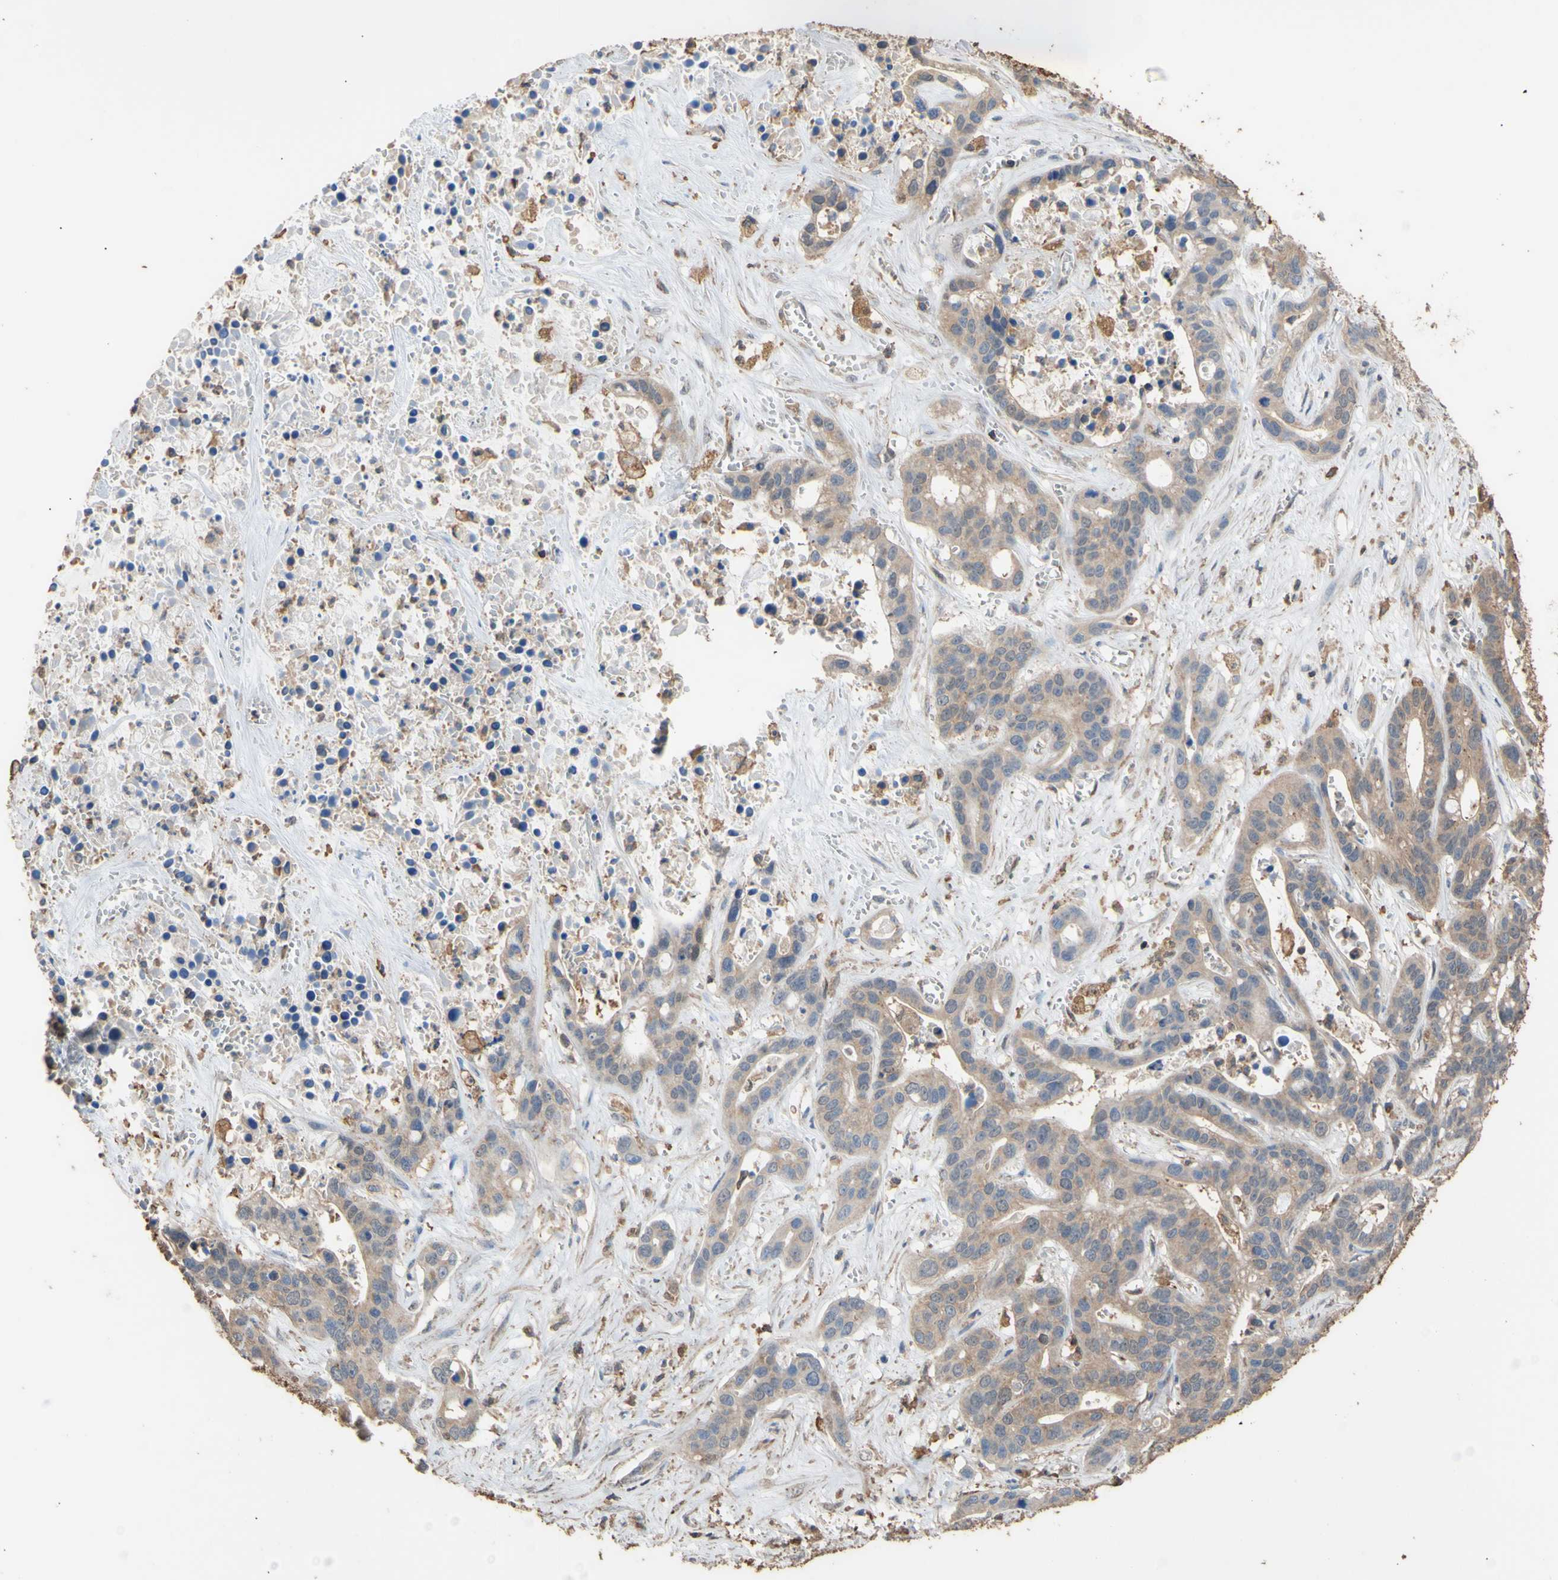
{"staining": {"intensity": "weak", "quantity": ">75%", "location": "cytoplasmic/membranous"}, "tissue": "liver cancer", "cell_type": "Tumor cells", "image_type": "cancer", "snomed": [{"axis": "morphology", "description": "Cholangiocarcinoma"}, {"axis": "topography", "description": "Liver"}], "caption": "Liver cholangiocarcinoma tissue shows weak cytoplasmic/membranous staining in approximately >75% of tumor cells, visualized by immunohistochemistry. (DAB (3,3'-diaminobenzidine) IHC, brown staining for protein, blue staining for nuclei).", "gene": "ALDH9A1", "patient": {"sex": "female", "age": 65}}